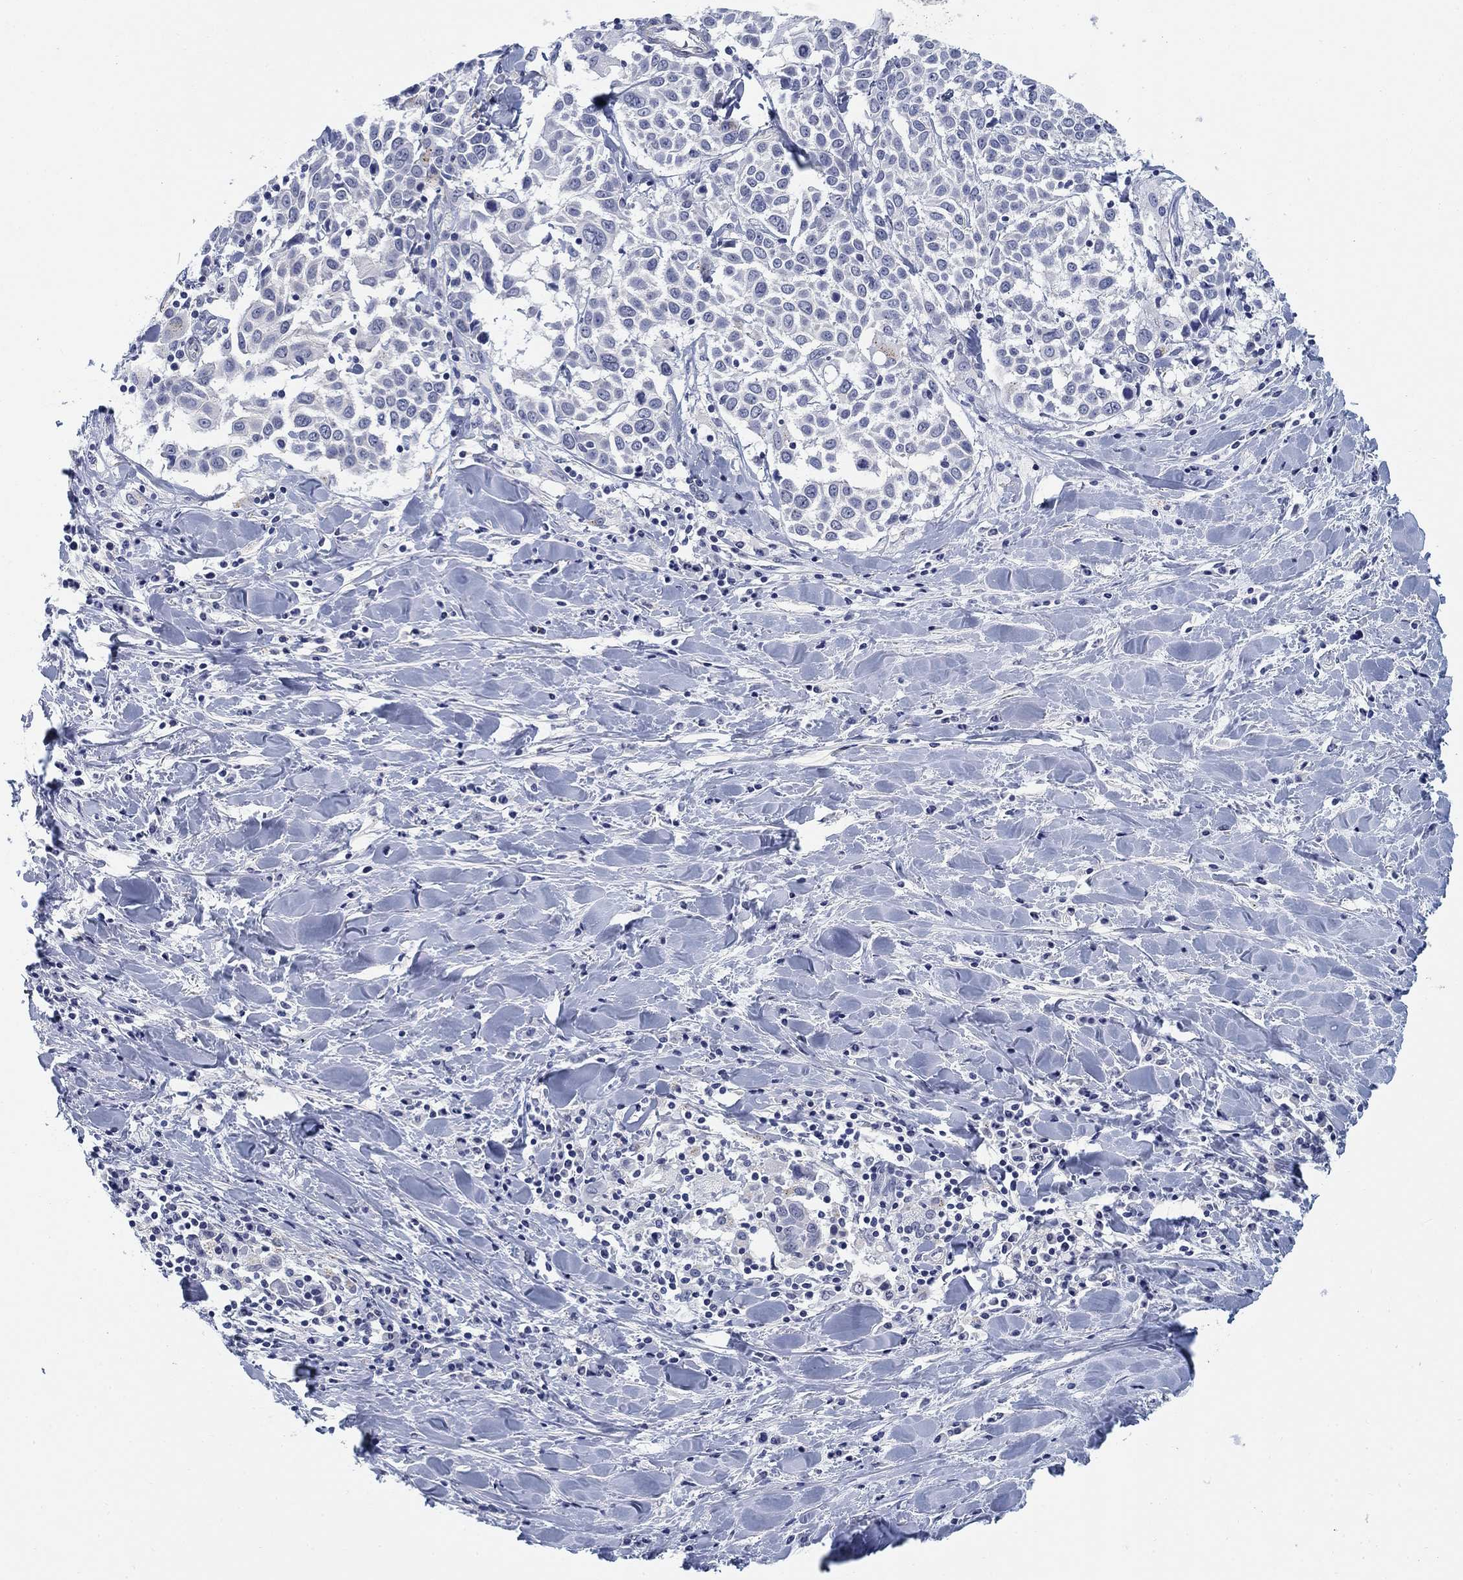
{"staining": {"intensity": "negative", "quantity": "none", "location": "none"}, "tissue": "lung cancer", "cell_type": "Tumor cells", "image_type": "cancer", "snomed": [{"axis": "morphology", "description": "Squamous cell carcinoma, NOS"}, {"axis": "topography", "description": "Lung"}], "caption": "A high-resolution micrograph shows immunohistochemistry (IHC) staining of lung cancer, which demonstrates no significant expression in tumor cells. The staining was performed using DAB to visualize the protein expression in brown, while the nuclei were stained in blue with hematoxylin (Magnification: 20x).", "gene": "OTUB2", "patient": {"sex": "male", "age": 57}}